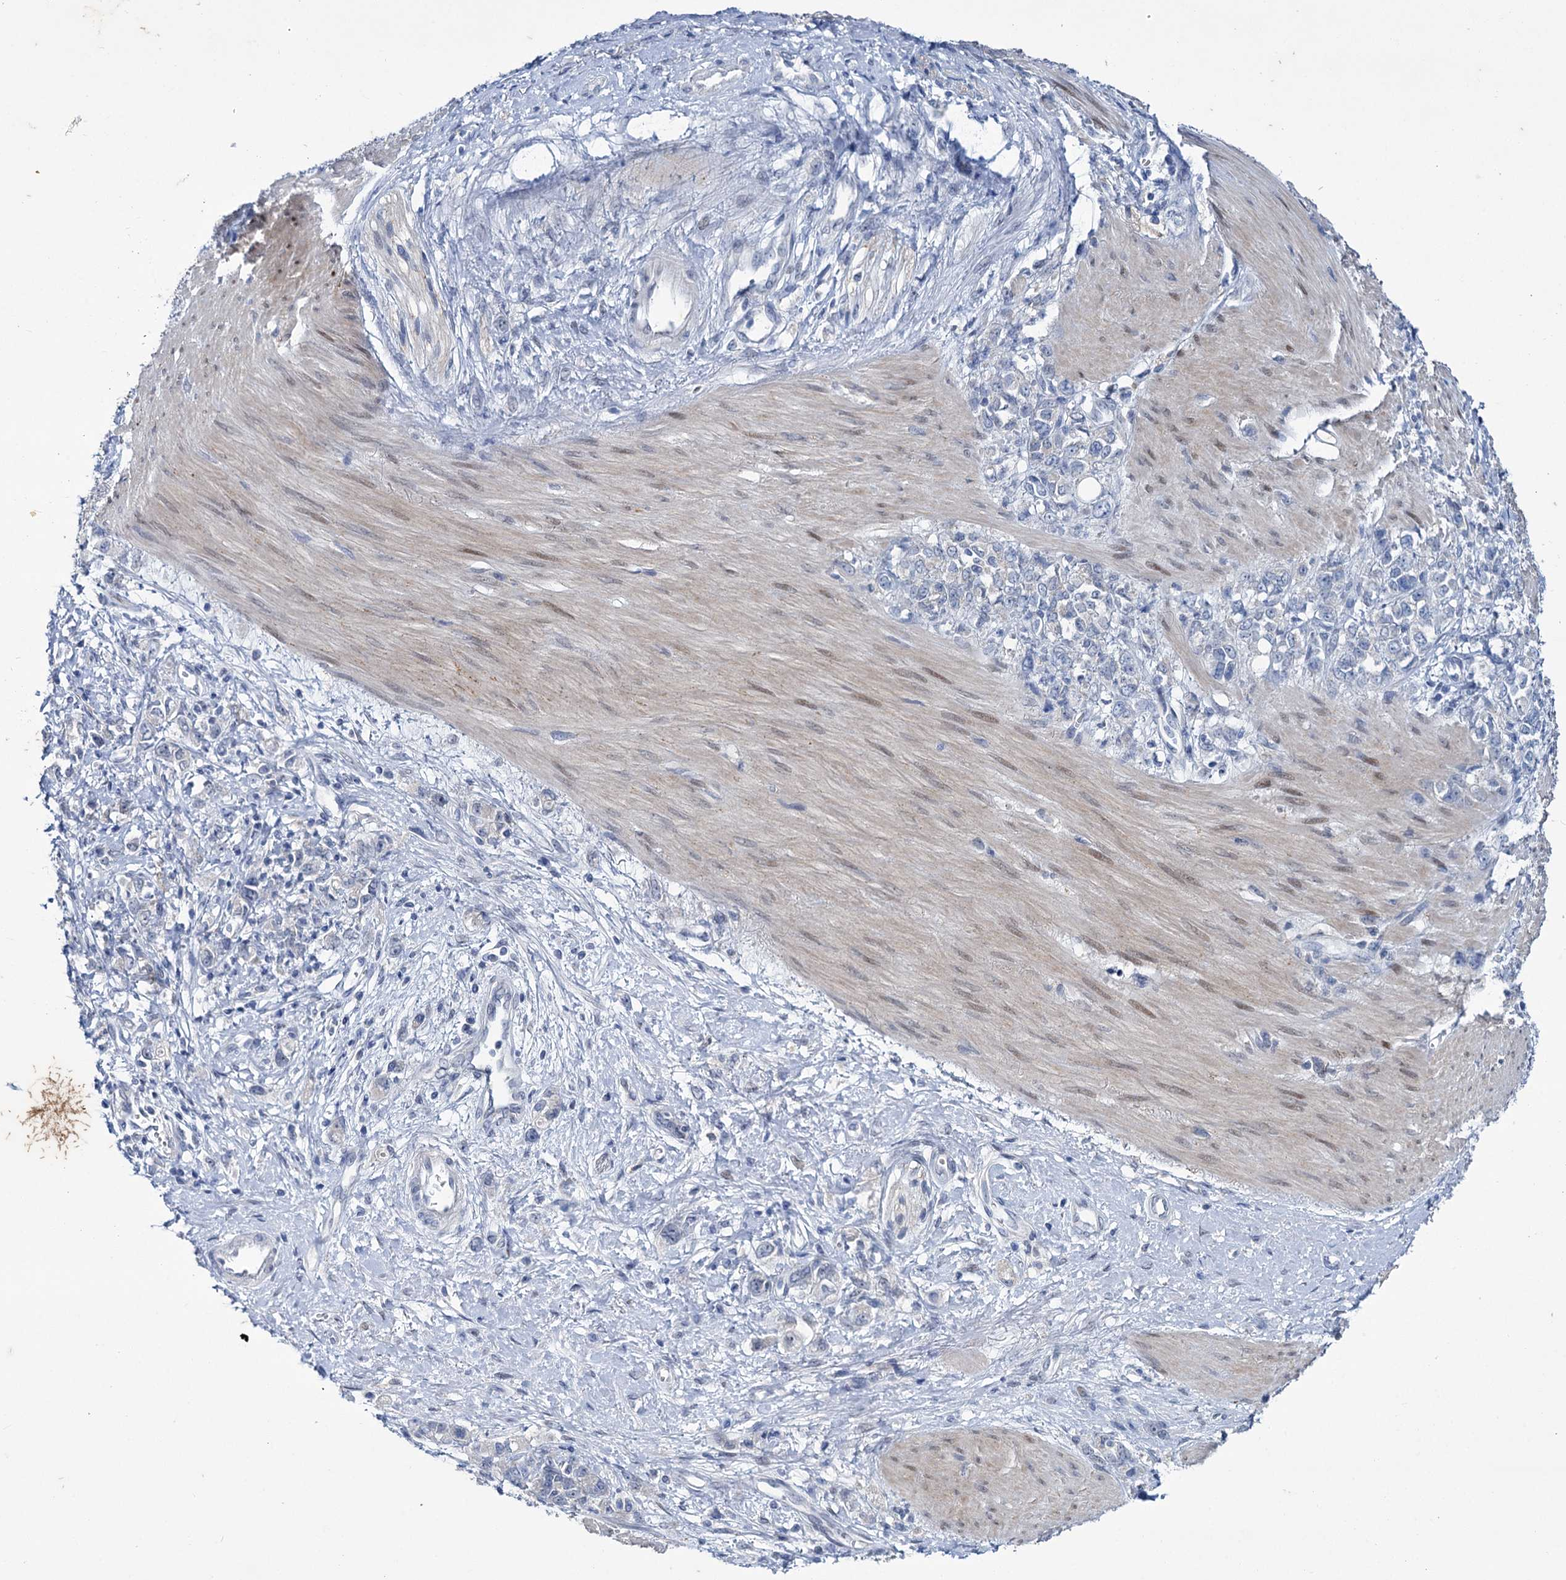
{"staining": {"intensity": "negative", "quantity": "none", "location": "none"}, "tissue": "stomach cancer", "cell_type": "Tumor cells", "image_type": "cancer", "snomed": [{"axis": "morphology", "description": "Adenocarcinoma, NOS"}, {"axis": "topography", "description": "Stomach"}], "caption": "The image exhibits no significant expression in tumor cells of adenocarcinoma (stomach).", "gene": "MID1IP1", "patient": {"sex": "female", "age": 76}}